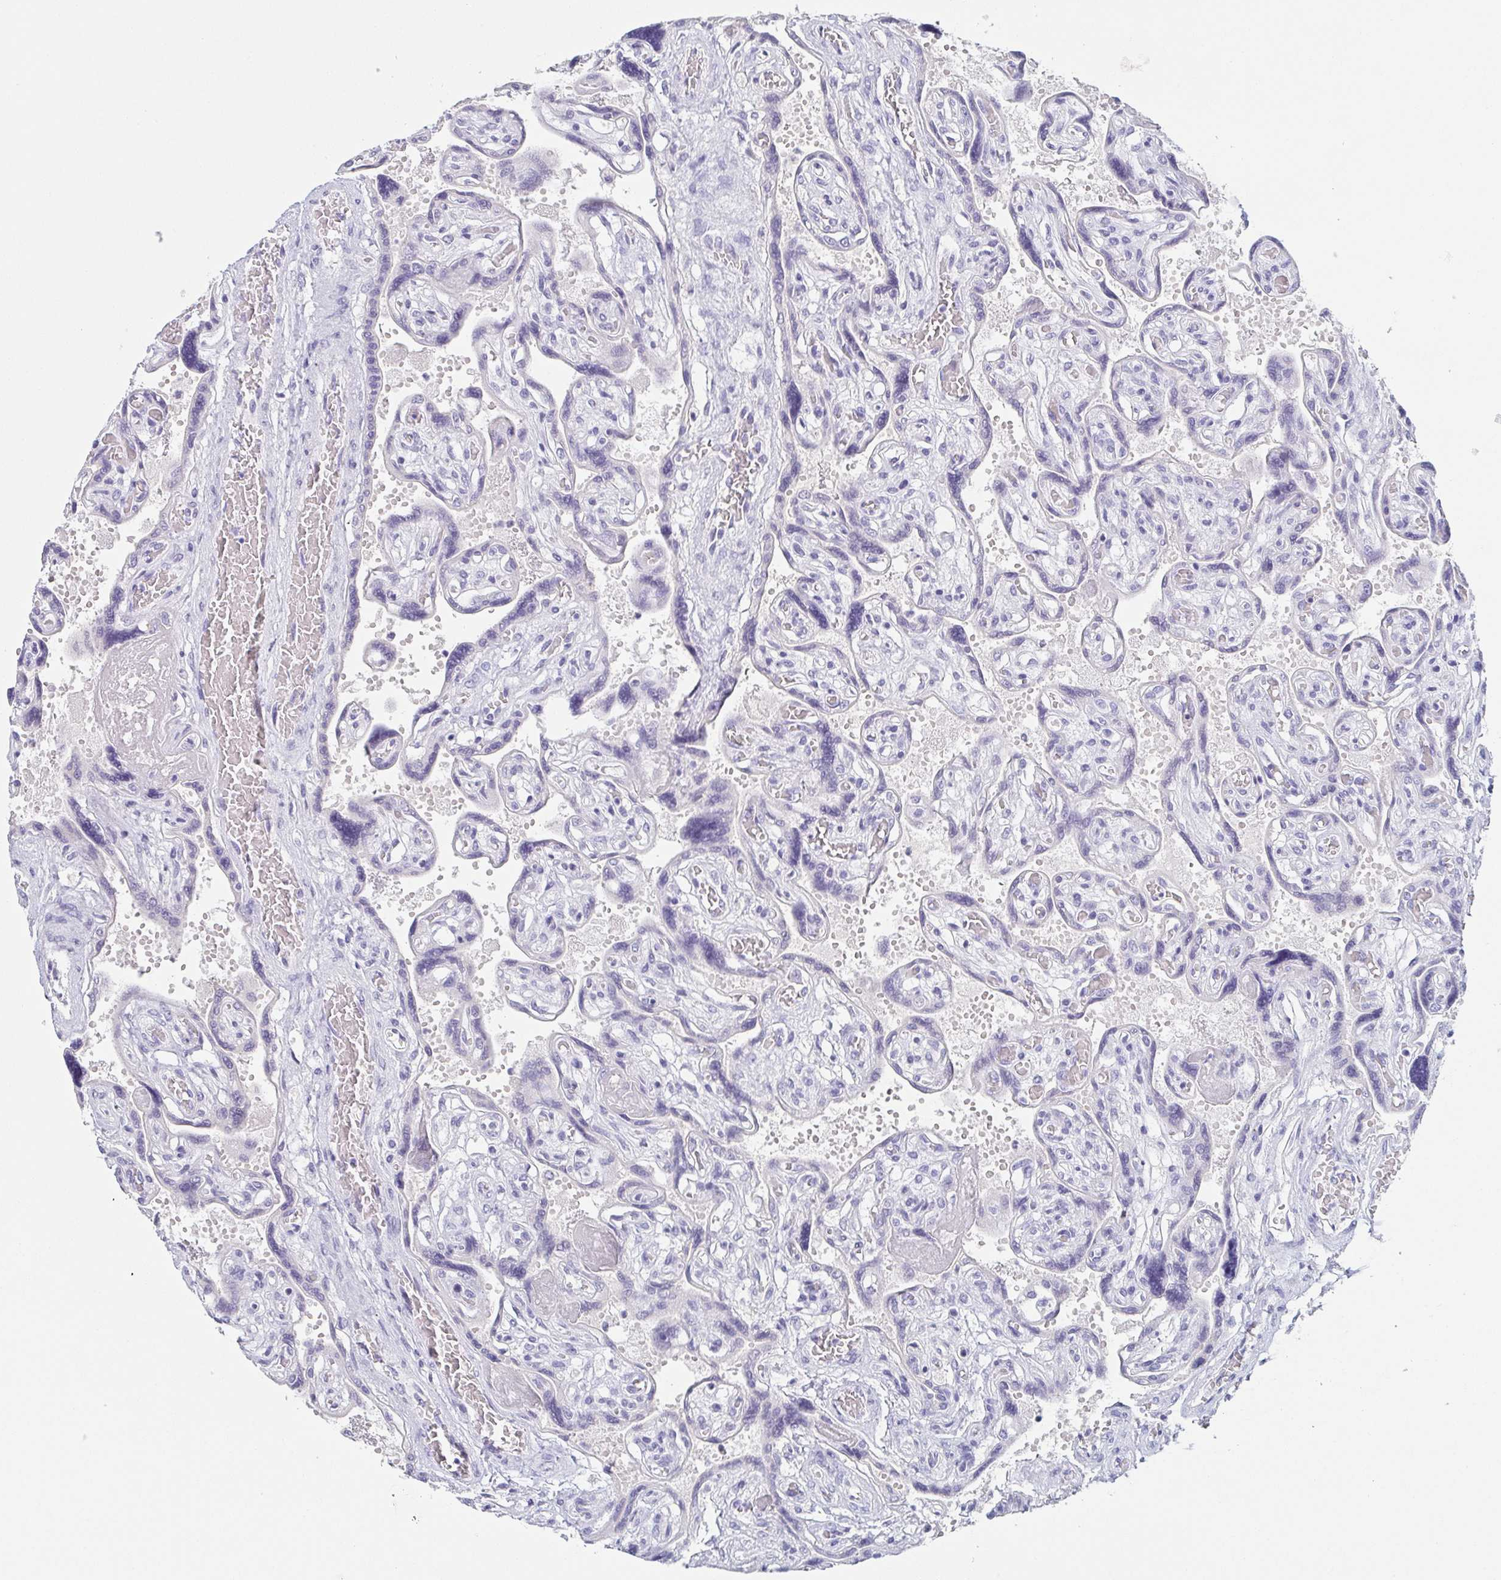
{"staining": {"intensity": "negative", "quantity": "none", "location": "none"}, "tissue": "placenta", "cell_type": "Decidual cells", "image_type": "normal", "snomed": [{"axis": "morphology", "description": "Normal tissue, NOS"}, {"axis": "topography", "description": "Placenta"}], "caption": "Human placenta stained for a protein using IHC exhibits no positivity in decidual cells.", "gene": "ITLN1", "patient": {"sex": "female", "age": 32}}